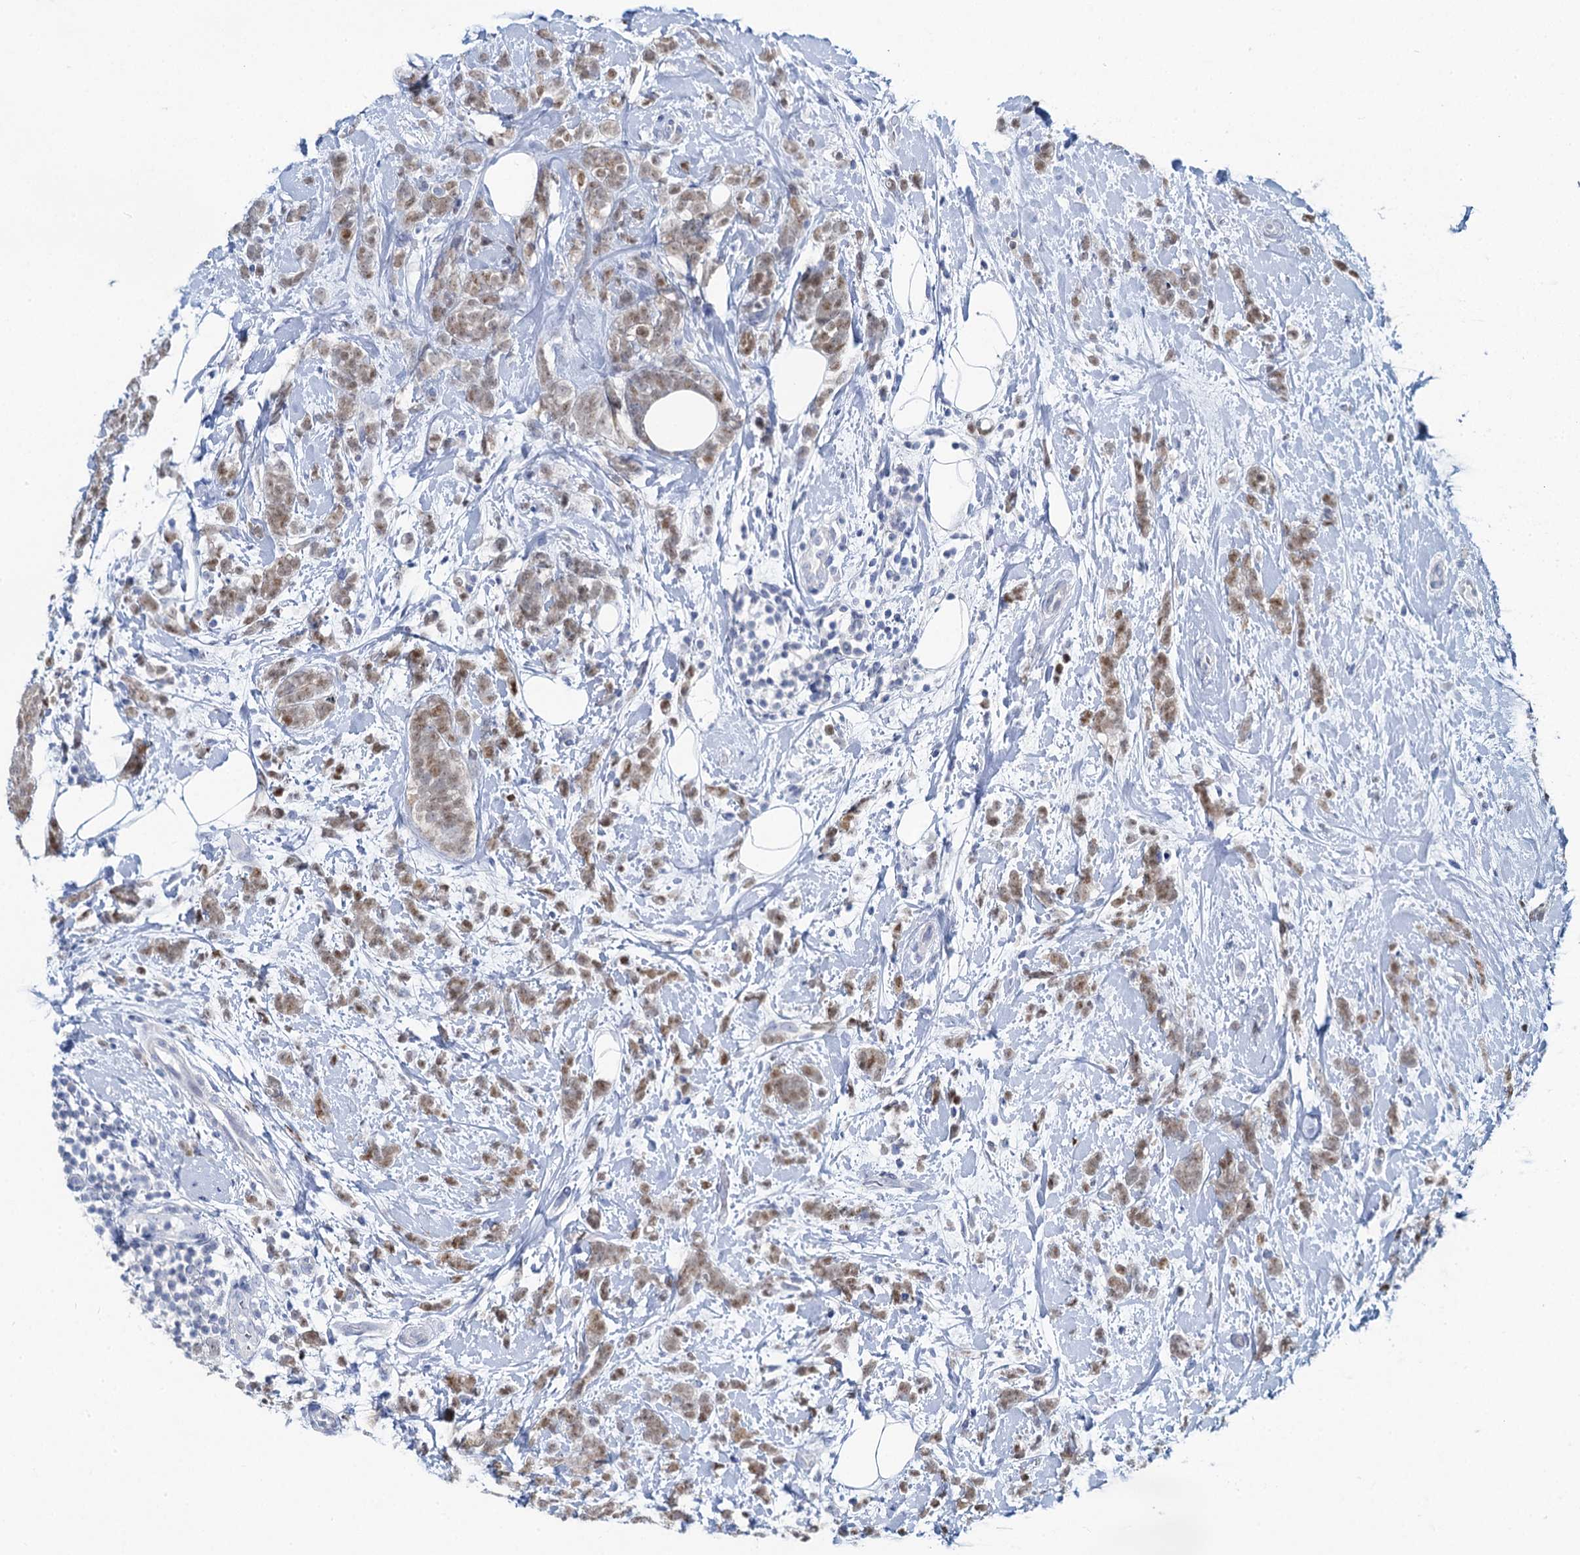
{"staining": {"intensity": "moderate", "quantity": ">75%", "location": "nuclear"}, "tissue": "breast cancer", "cell_type": "Tumor cells", "image_type": "cancer", "snomed": [{"axis": "morphology", "description": "Lobular carcinoma"}, {"axis": "topography", "description": "Breast"}], "caption": "A photomicrograph of breast lobular carcinoma stained for a protein exhibits moderate nuclear brown staining in tumor cells.", "gene": "TOX3", "patient": {"sex": "female", "age": 58}}